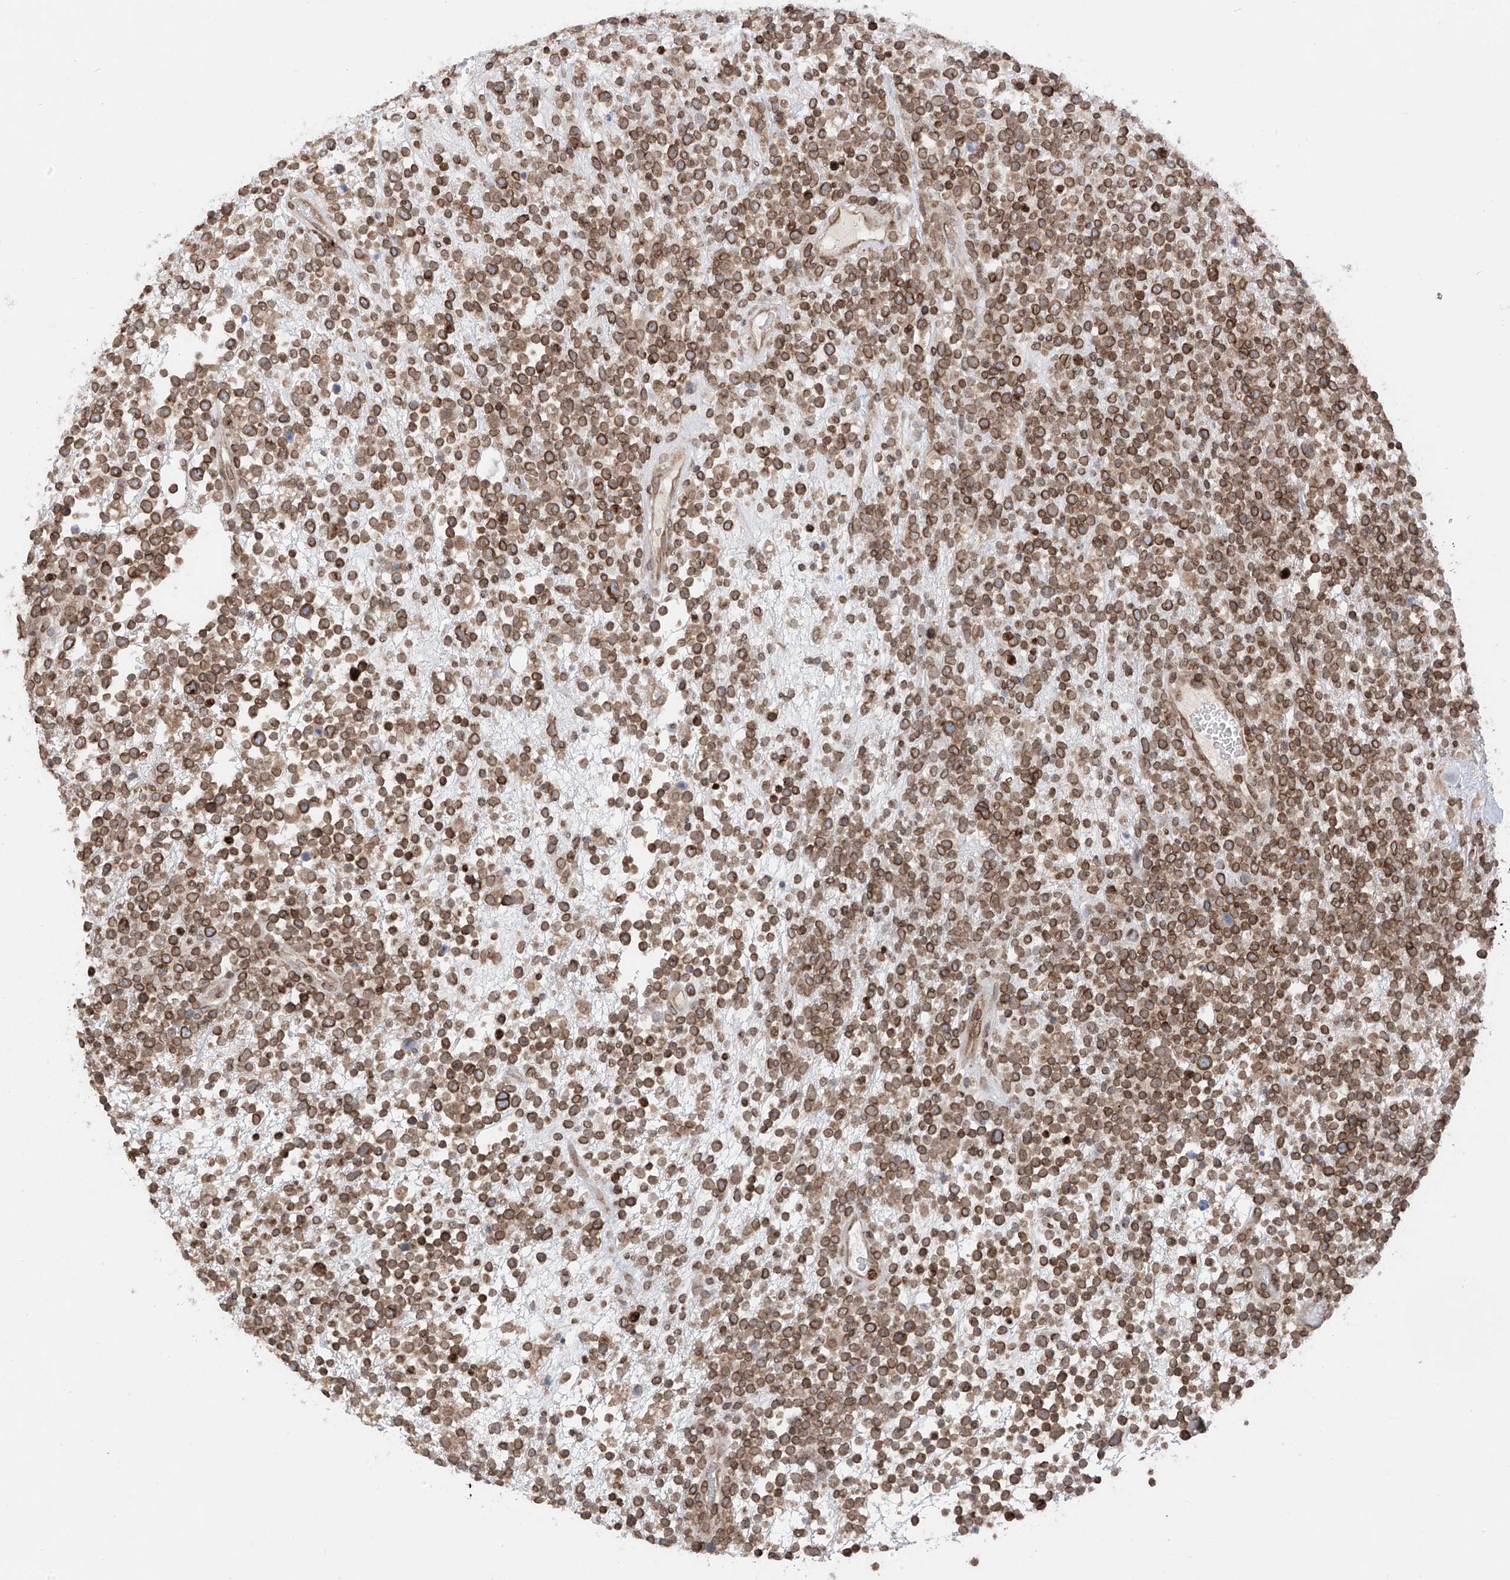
{"staining": {"intensity": "moderate", "quantity": ">75%", "location": "cytoplasmic/membranous,nuclear"}, "tissue": "lymphoma", "cell_type": "Tumor cells", "image_type": "cancer", "snomed": [{"axis": "morphology", "description": "Malignant lymphoma, non-Hodgkin's type, High grade"}, {"axis": "topography", "description": "Colon"}], "caption": "Brown immunohistochemical staining in lymphoma shows moderate cytoplasmic/membranous and nuclear staining in about >75% of tumor cells.", "gene": "AHCTF1", "patient": {"sex": "female", "age": 53}}